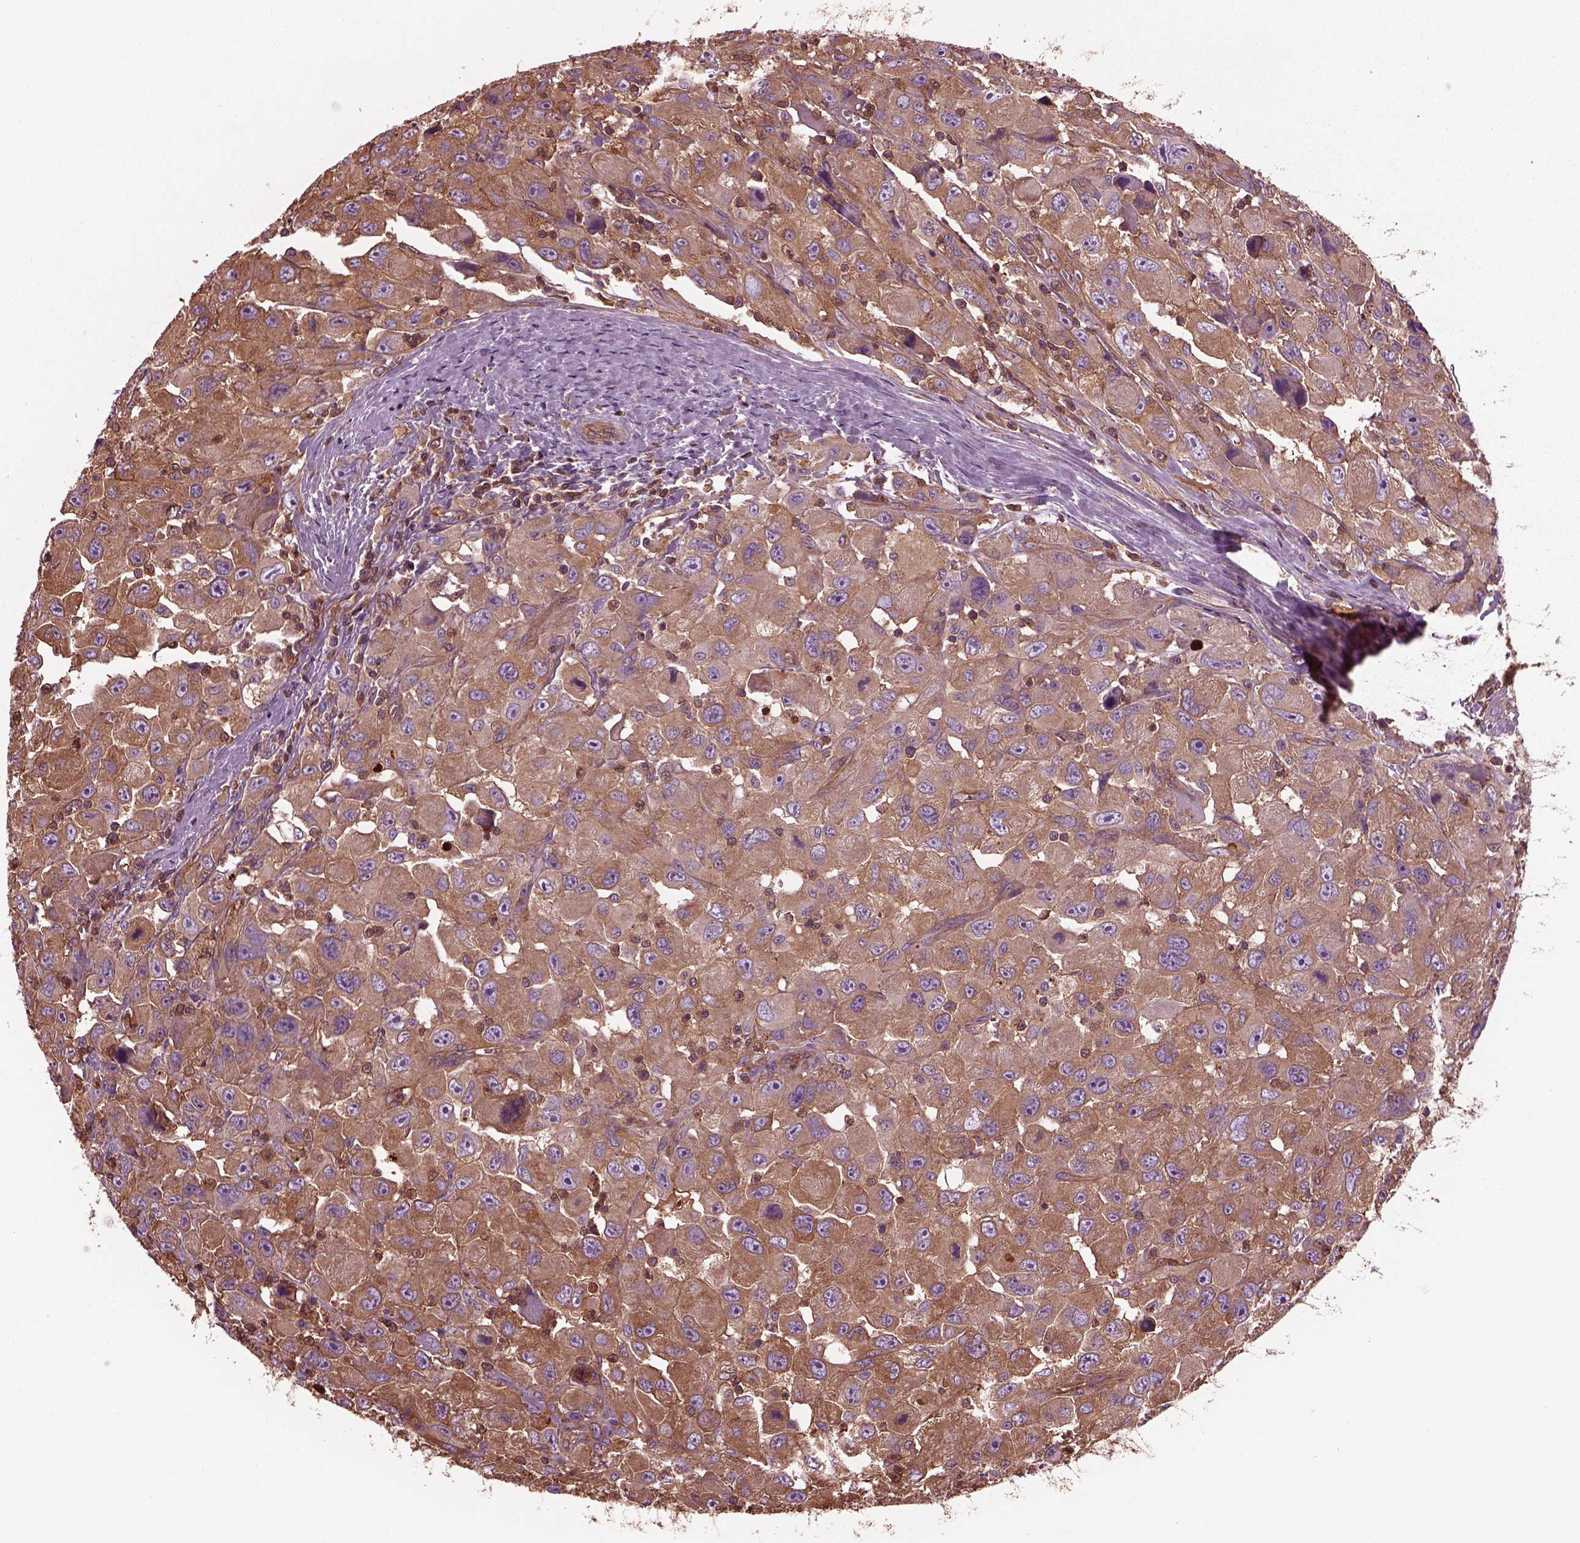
{"staining": {"intensity": "moderate", "quantity": ">75%", "location": "cytoplasmic/membranous"}, "tissue": "head and neck cancer", "cell_type": "Tumor cells", "image_type": "cancer", "snomed": [{"axis": "morphology", "description": "Squamous cell carcinoma, NOS"}, {"axis": "morphology", "description": "Squamous cell carcinoma, metastatic, NOS"}, {"axis": "topography", "description": "Oral tissue"}, {"axis": "topography", "description": "Head-Neck"}], "caption": "Tumor cells reveal medium levels of moderate cytoplasmic/membranous staining in about >75% of cells in head and neck cancer (metastatic squamous cell carcinoma).", "gene": "MYL6", "patient": {"sex": "female", "age": 85}}